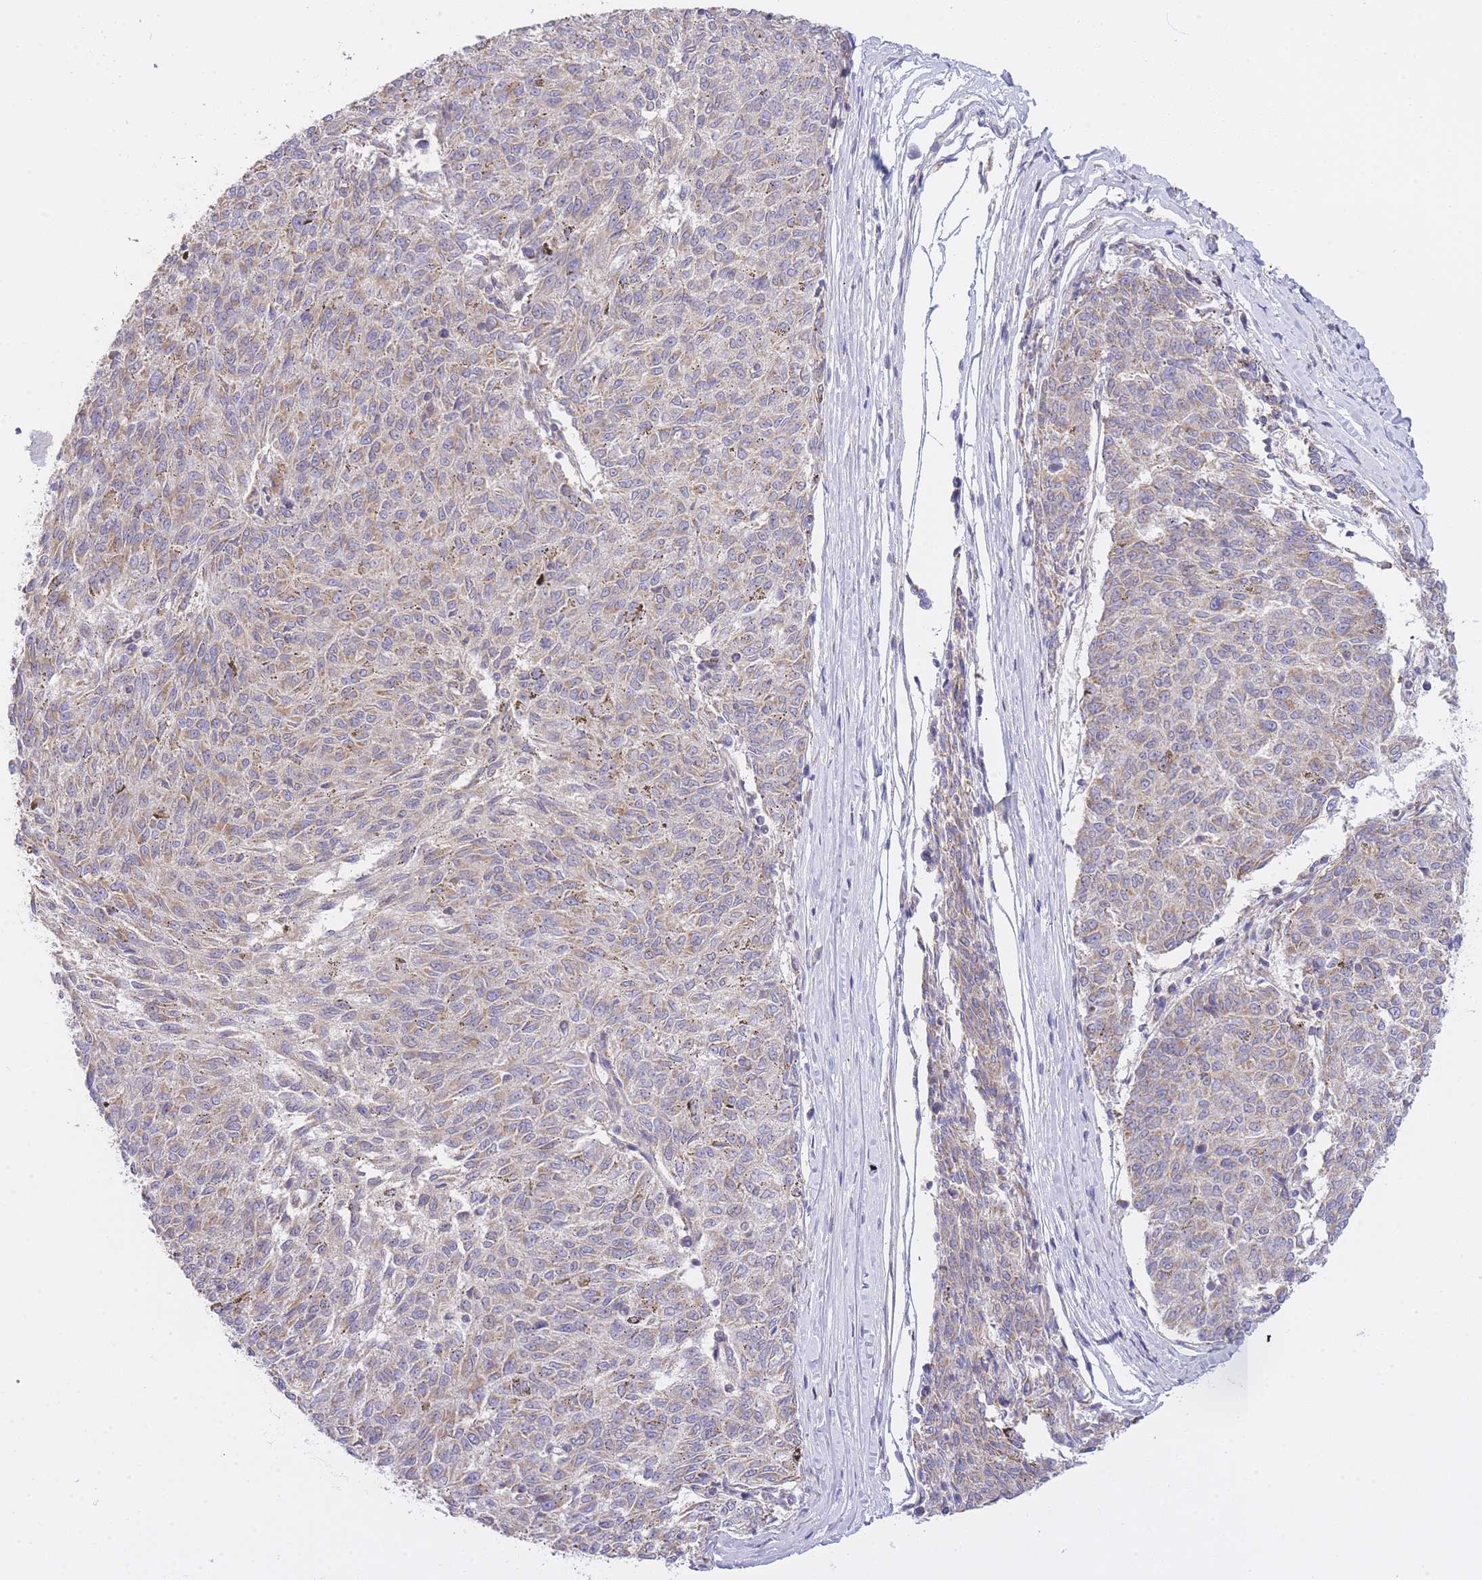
{"staining": {"intensity": "weak", "quantity": "25%-75%", "location": "cytoplasmic/membranous"}, "tissue": "melanoma", "cell_type": "Tumor cells", "image_type": "cancer", "snomed": [{"axis": "morphology", "description": "Malignant melanoma, NOS"}, {"axis": "topography", "description": "Skin"}], "caption": "Weak cytoplasmic/membranous protein positivity is present in about 25%-75% of tumor cells in melanoma. (IHC, brightfield microscopy, high magnification).", "gene": "CTBP1", "patient": {"sex": "female", "age": 72}}